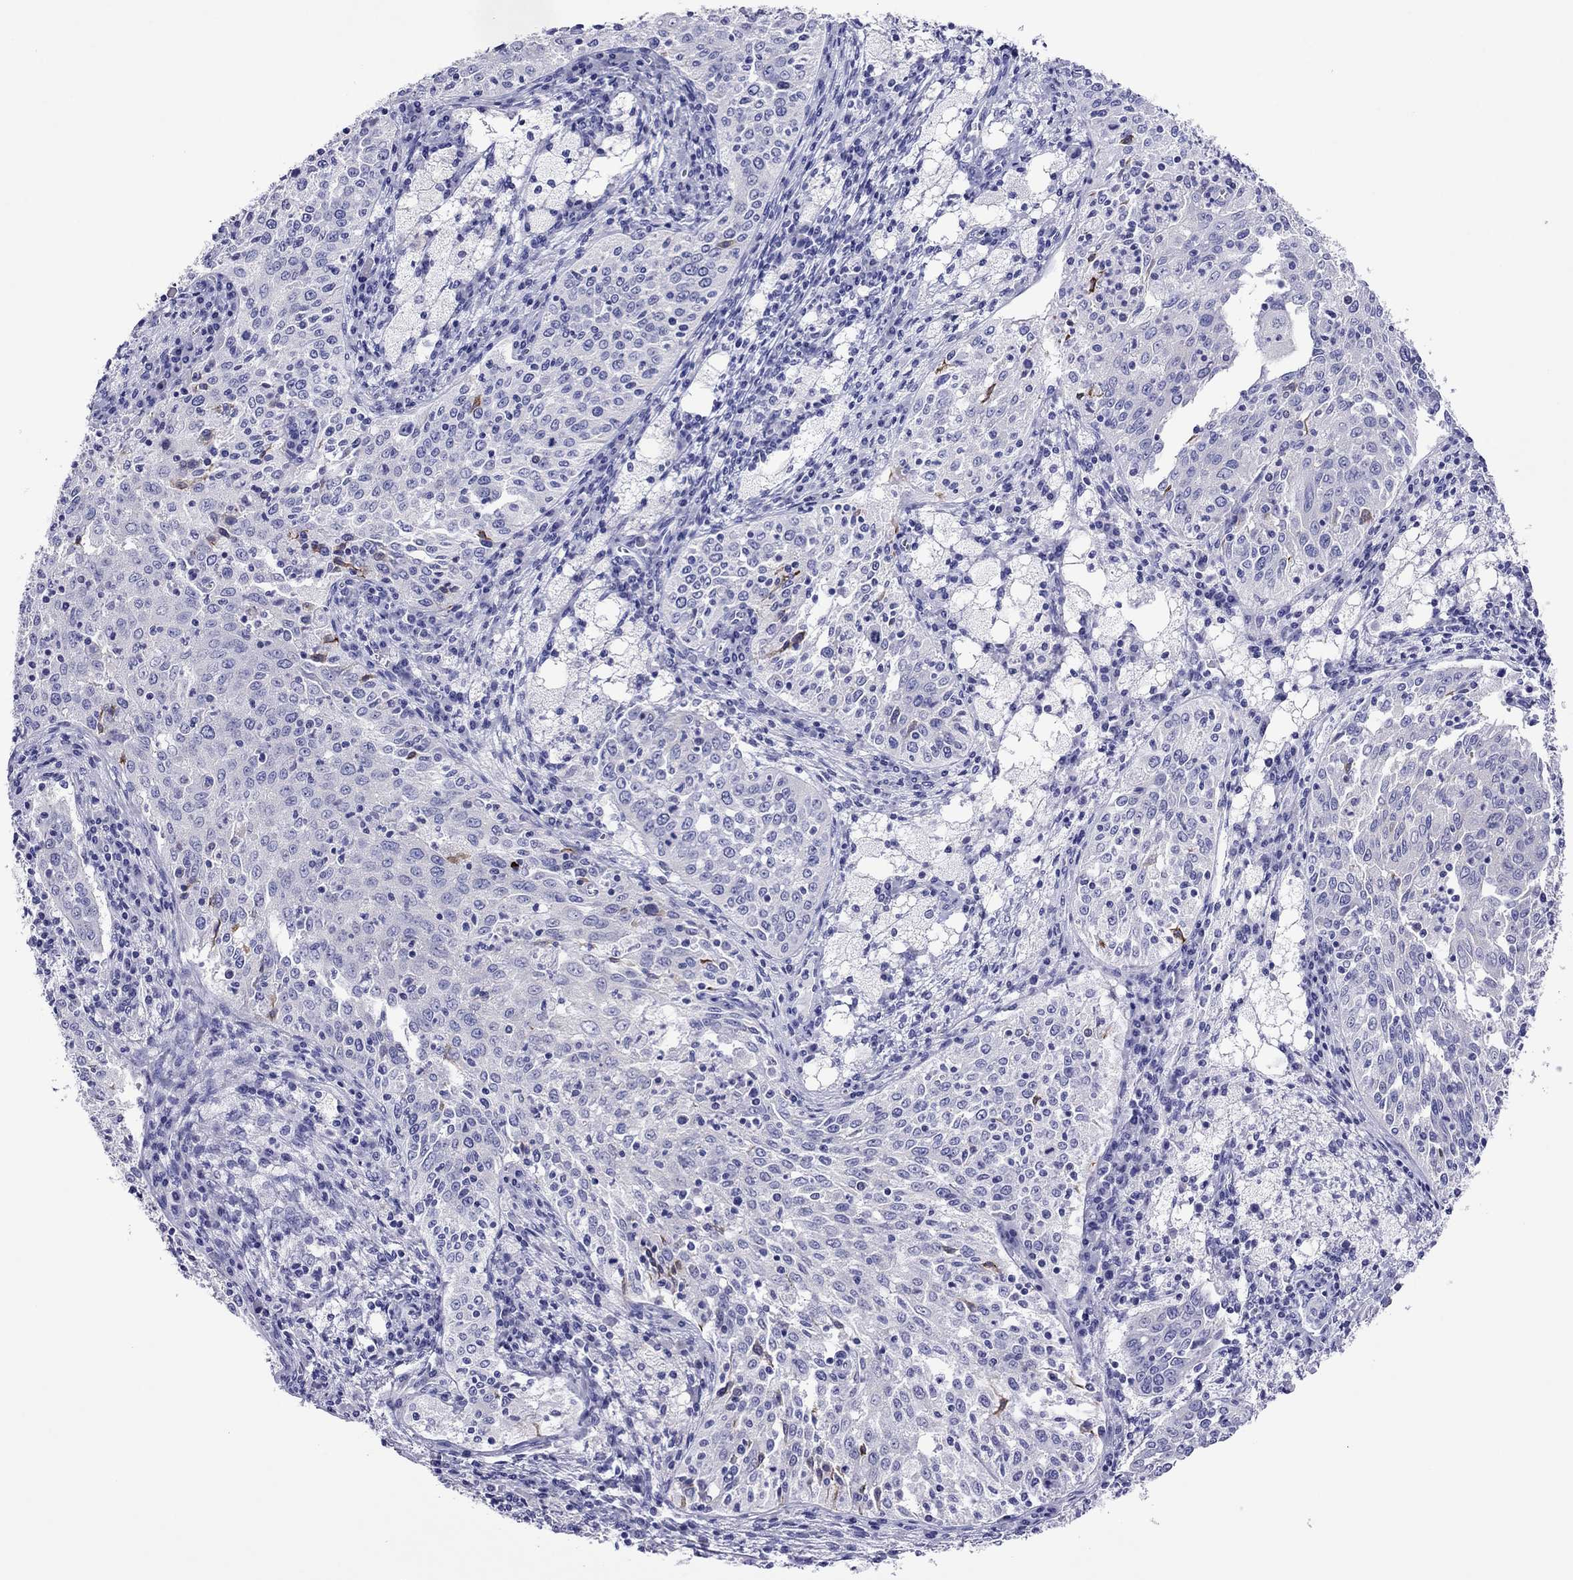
{"staining": {"intensity": "negative", "quantity": "none", "location": "none"}, "tissue": "cervical cancer", "cell_type": "Tumor cells", "image_type": "cancer", "snomed": [{"axis": "morphology", "description": "Squamous cell carcinoma, NOS"}, {"axis": "topography", "description": "Cervix"}], "caption": "Protein analysis of squamous cell carcinoma (cervical) displays no significant expression in tumor cells.", "gene": "PCDHA6", "patient": {"sex": "female", "age": 41}}